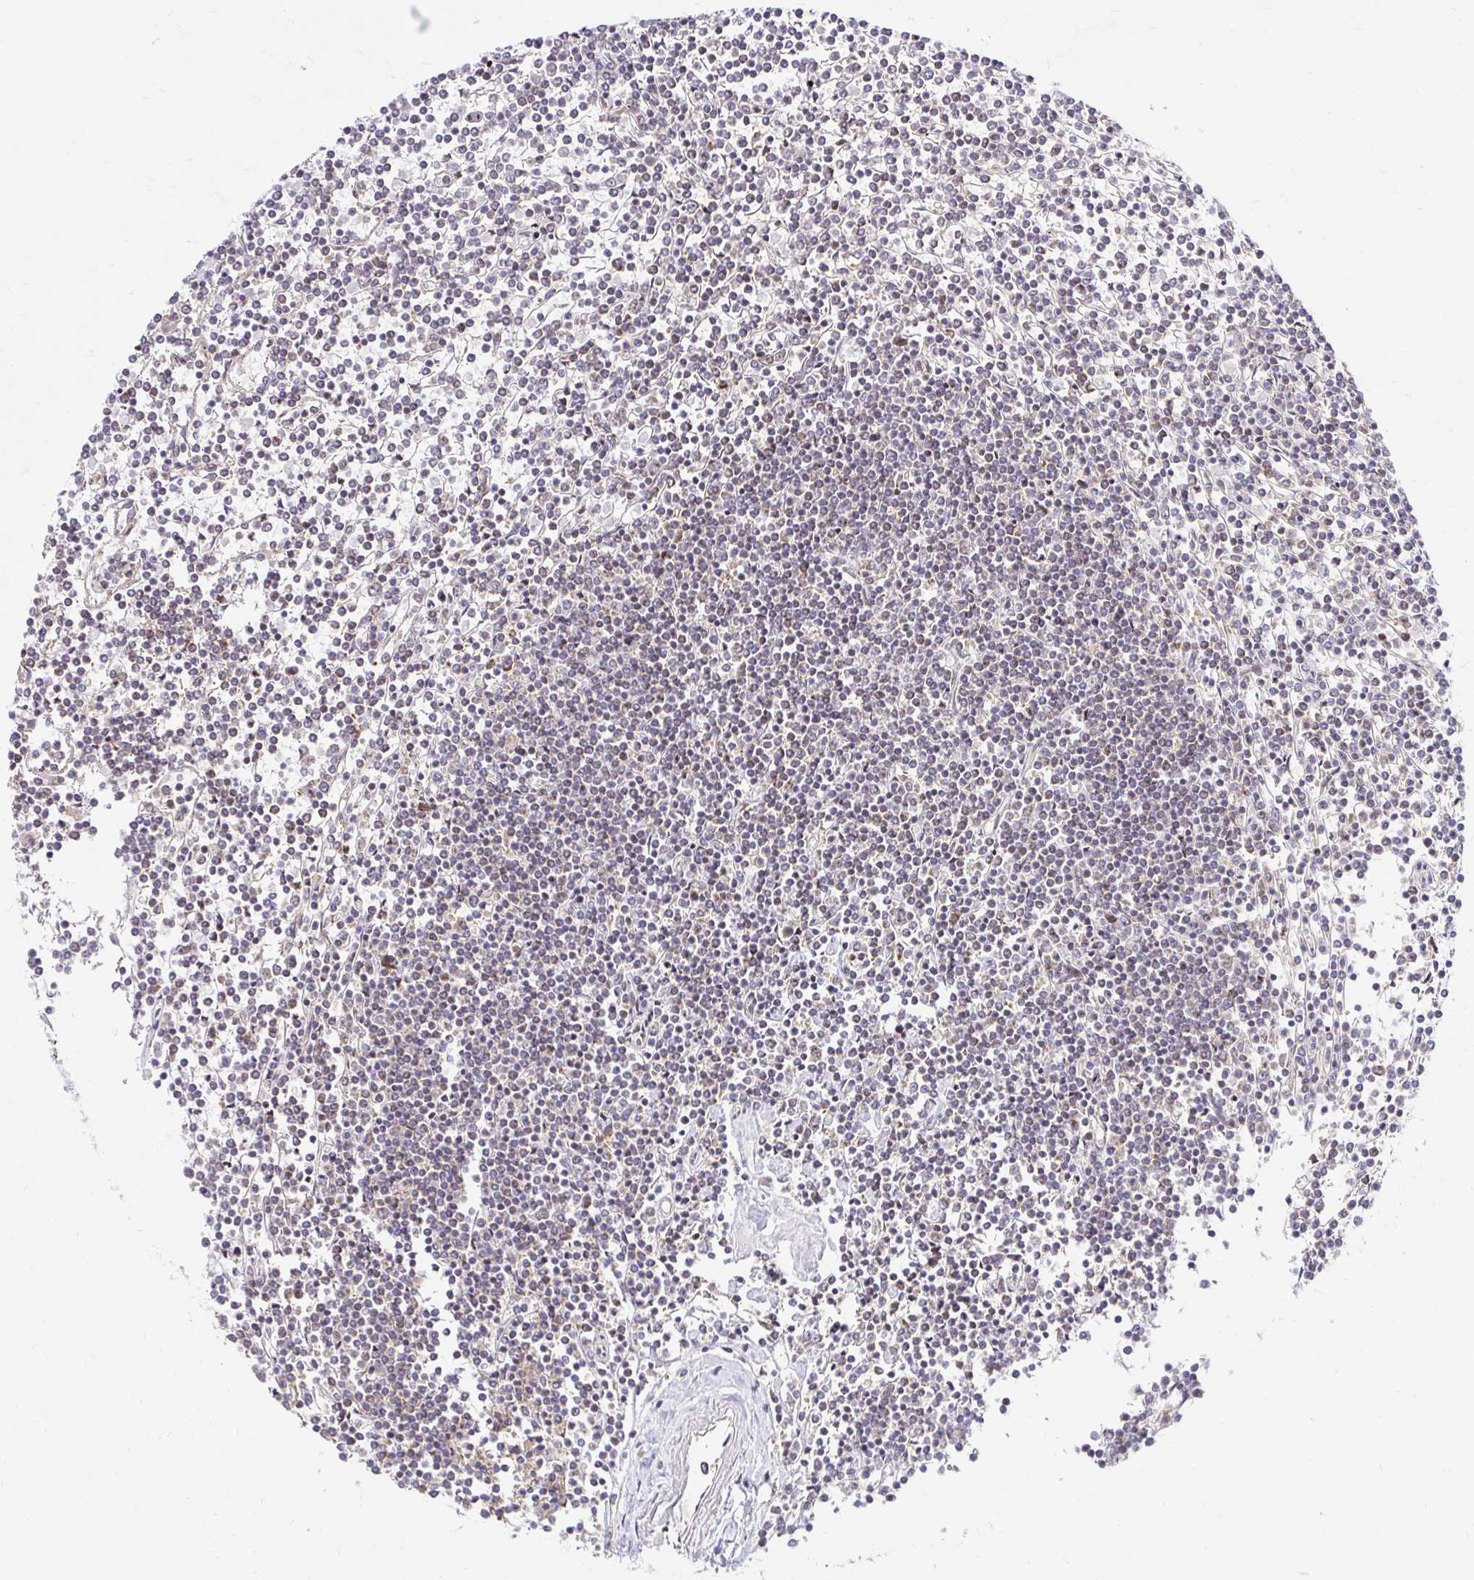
{"staining": {"intensity": "negative", "quantity": "none", "location": "none"}, "tissue": "lymphoma", "cell_type": "Tumor cells", "image_type": "cancer", "snomed": [{"axis": "morphology", "description": "Malignant lymphoma, non-Hodgkin's type, Low grade"}, {"axis": "topography", "description": "Spleen"}], "caption": "IHC of lymphoma exhibits no staining in tumor cells. (Immunohistochemistry (ihc), brightfield microscopy, high magnification).", "gene": "TIMM50", "patient": {"sex": "female", "age": 19}}